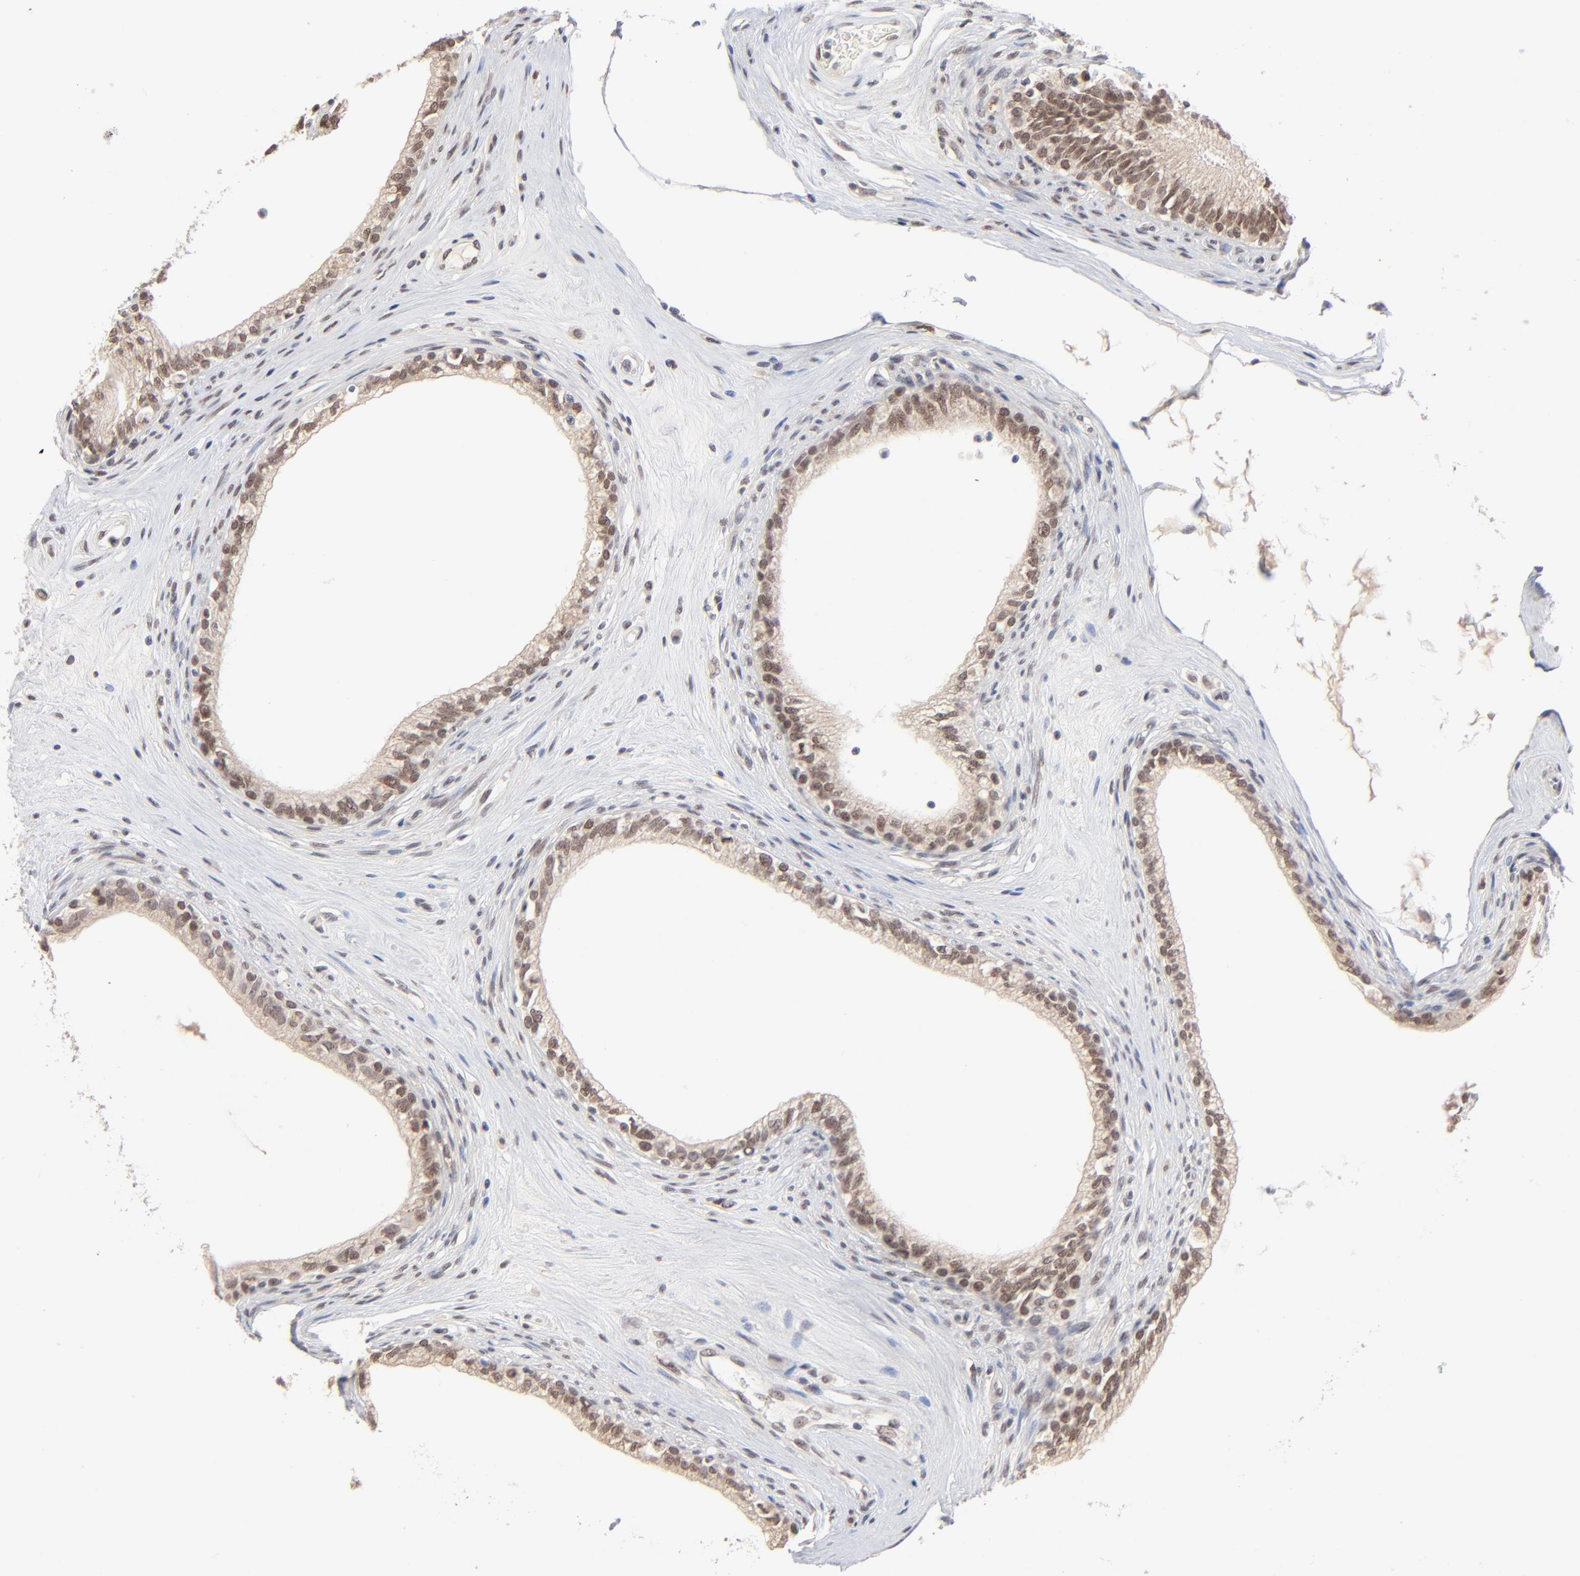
{"staining": {"intensity": "weak", "quantity": ">75%", "location": "nuclear"}, "tissue": "epididymis", "cell_type": "Glandular cells", "image_type": "normal", "snomed": [{"axis": "morphology", "description": "Normal tissue, NOS"}, {"axis": "morphology", "description": "Inflammation, NOS"}, {"axis": "topography", "description": "Epididymis"}], "caption": "Epididymis stained with DAB (3,3'-diaminobenzidine) immunohistochemistry (IHC) exhibits low levels of weak nuclear positivity in about >75% of glandular cells. The staining was performed using DAB, with brown indicating positive protein expression. Nuclei are stained blue with hematoxylin.", "gene": "MBIP", "patient": {"sex": "male", "age": 84}}